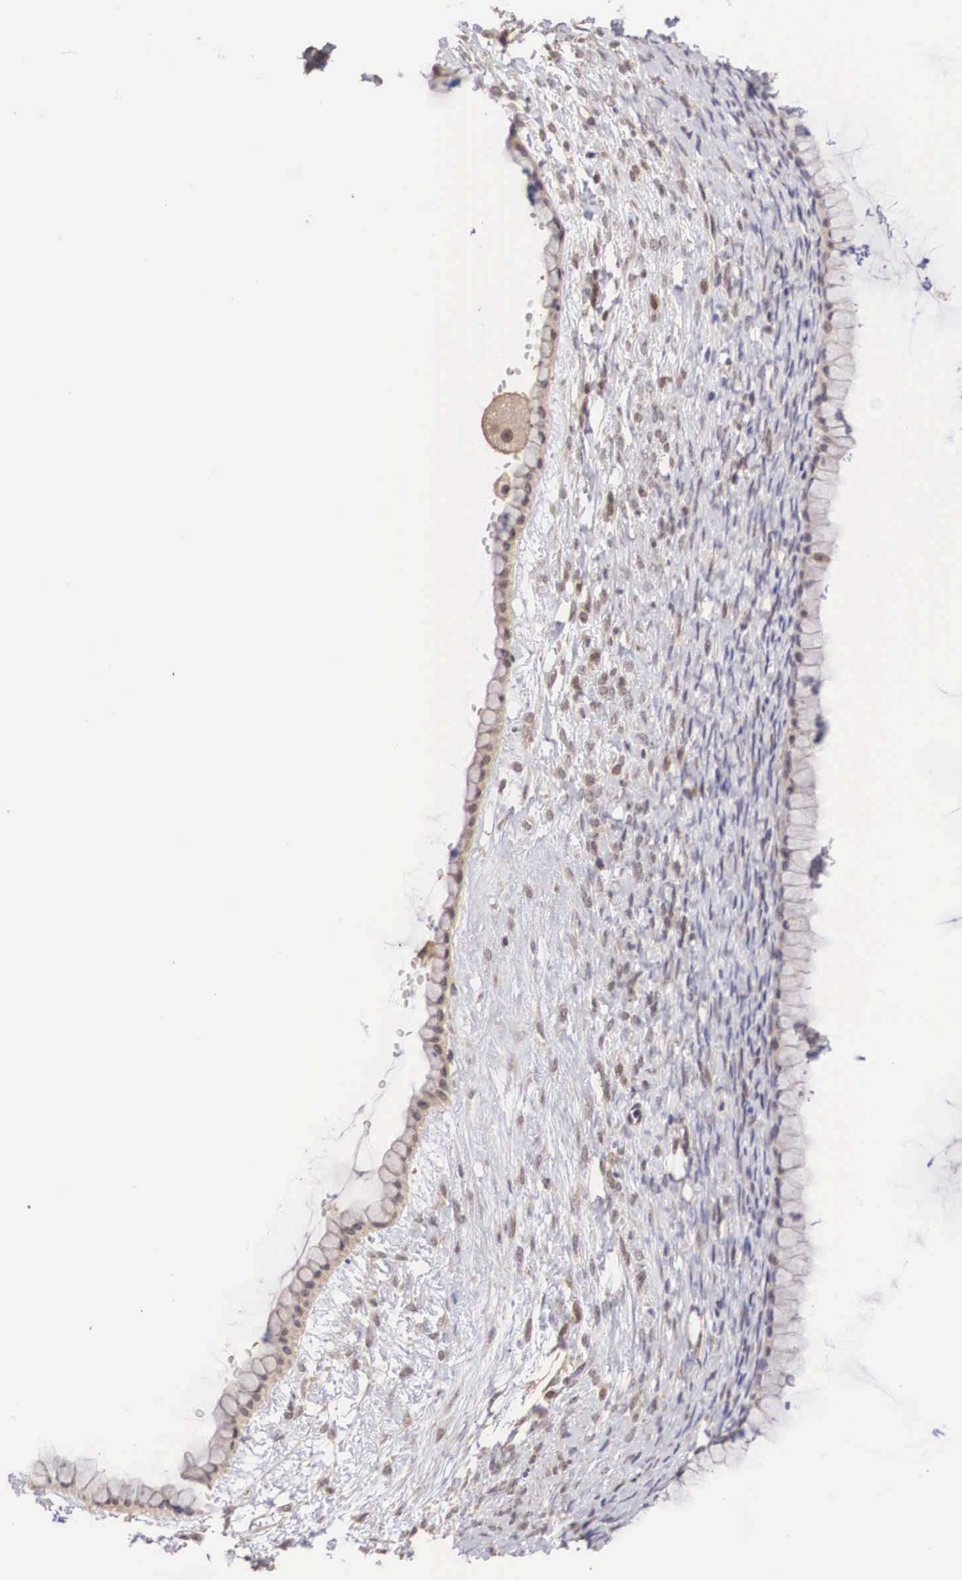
{"staining": {"intensity": "weak", "quantity": "25%-75%", "location": "cytoplasmic/membranous"}, "tissue": "ovarian cancer", "cell_type": "Tumor cells", "image_type": "cancer", "snomed": [{"axis": "morphology", "description": "Cystadenocarcinoma, mucinous, NOS"}, {"axis": "topography", "description": "Ovary"}], "caption": "IHC of human ovarian mucinous cystadenocarcinoma exhibits low levels of weak cytoplasmic/membranous staining in about 25%-75% of tumor cells.", "gene": "DNAJB7", "patient": {"sex": "female", "age": 25}}